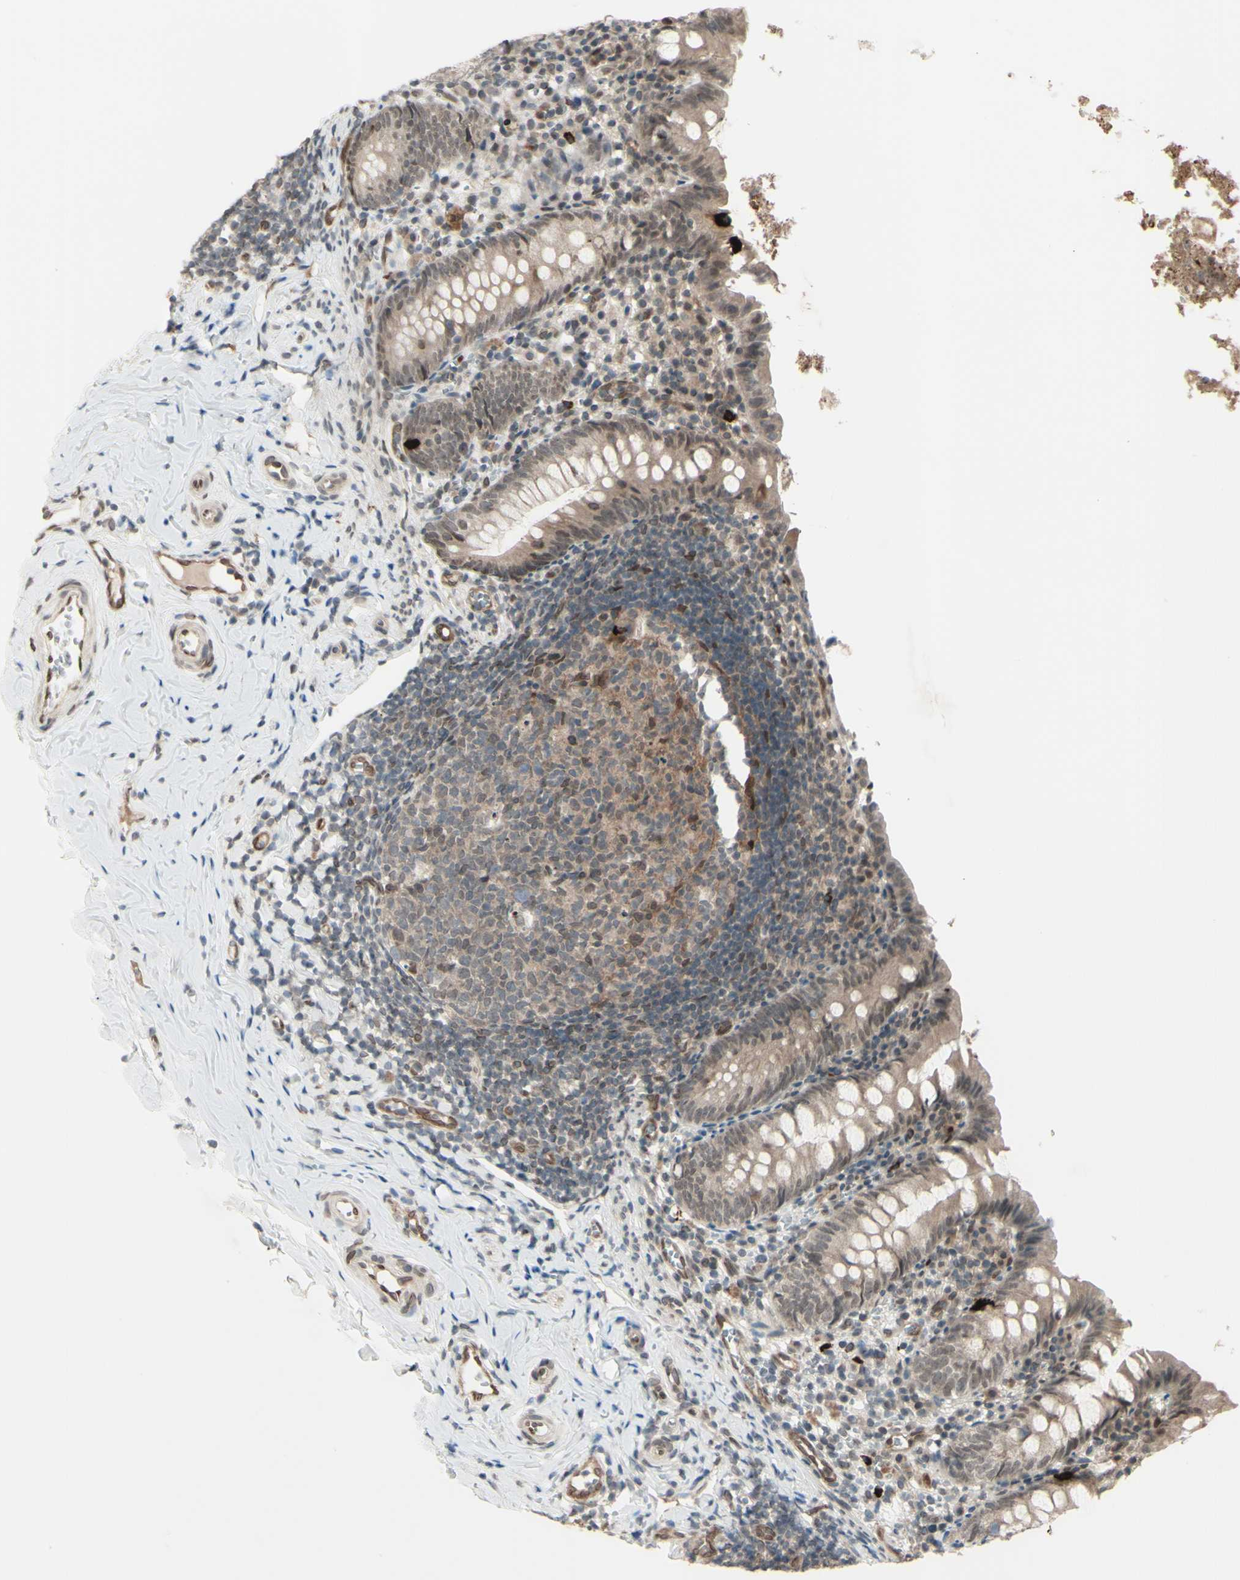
{"staining": {"intensity": "strong", "quantity": "<25%", "location": "cytoplasmic/membranous"}, "tissue": "appendix", "cell_type": "Glandular cells", "image_type": "normal", "snomed": [{"axis": "morphology", "description": "Normal tissue, NOS"}, {"axis": "topography", "description": "Appendix"}], "caption": "Protein expression by immunohistochemistry (IHC) demonstrates strong cytoplasmic/membranous staining in about <25% of glandular cells in normal appendix.", "gene": "MLF2", "patient": {"sex": "female", "age": 10}}